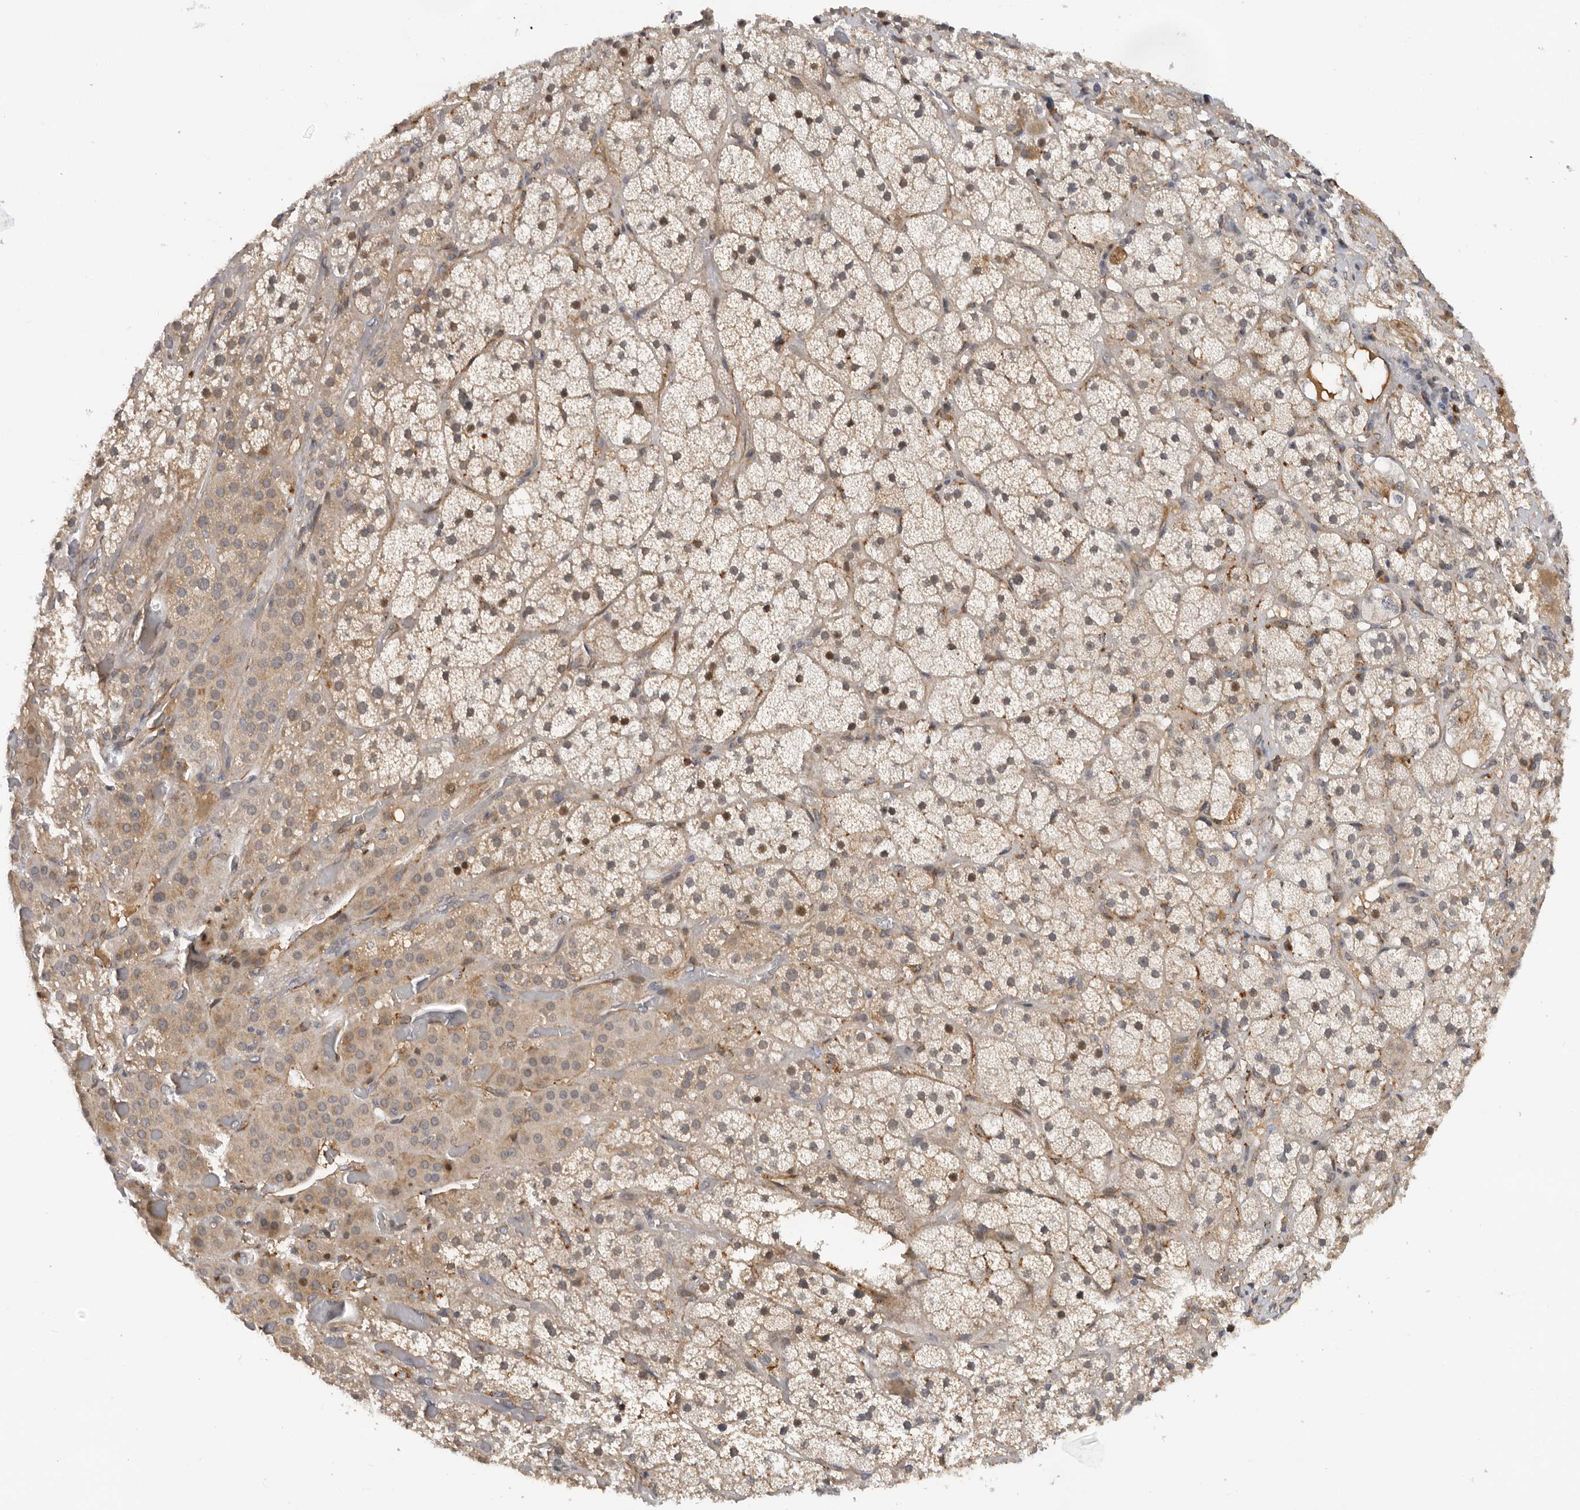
{"staining": {"intensity": "moderate", "quantity": ">75%", "location": "cytoplasmic/membranous,nuclear"}, "tissue": "adrenal gland", "cell_type": "Glandular cells", "image_type": "normal", "snomed": [{"axis": "morphology", "description": "Normal tissue, NOS"}, {"axis": "topography", "description": "Adrenal gland"}], "caption": "Adrenal gland stained with DAB (3,3'-diaminobenzidine) immunohistochemistry demonstrates medium levels of moderate cytoplasmic/membranous,nuclear expression in about >75% of glandular cells. (DAB (3,3'-diaminobenzidine) = brown stain, brightfield microscopy at high magnification).", "gene": "RNF157", "patient": {"sex": "male", "age": 57}}